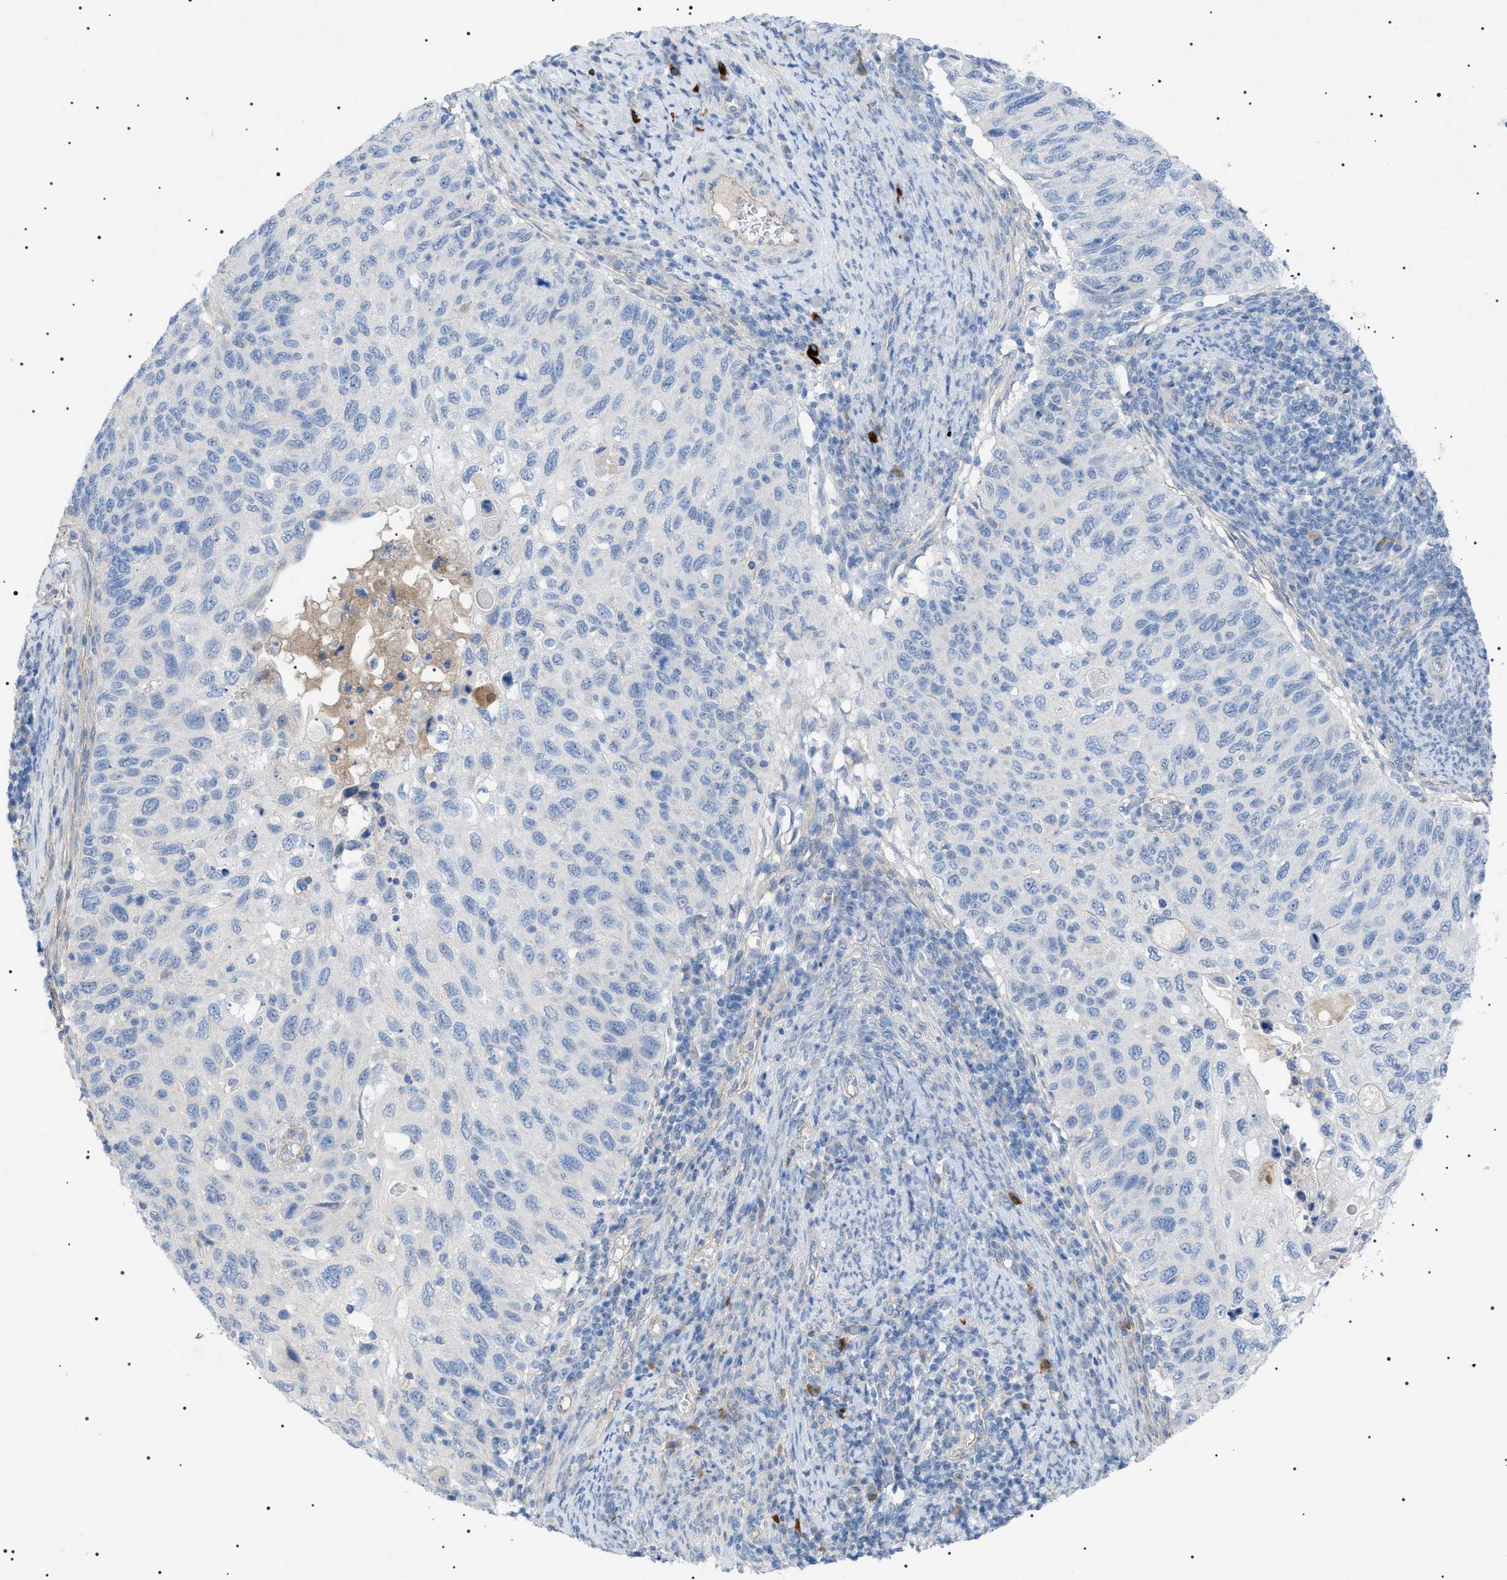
{"staining": {"intensity": "negative", "quantity": "none", "location": "none"}, "tissue": "cervical cancer", "cell_type": "Tumor cells", "image_type": "cancer", "snomed": [{"axis": "morphology", "description": "Squamous cell carcinoma, NOS"}, {"axis": "topography", "description": "Cervix"}], "caption": "There is no significant positivity in tumor cells of cervical cancer. (Stains: DAB immunohistochemistry (IHC) with hematoxylin counter stain, Microscopy: brightfield microscopy at high magnification).", "gene": "ADAMTS1", "patient": {"sex": "female", "age": 70}}